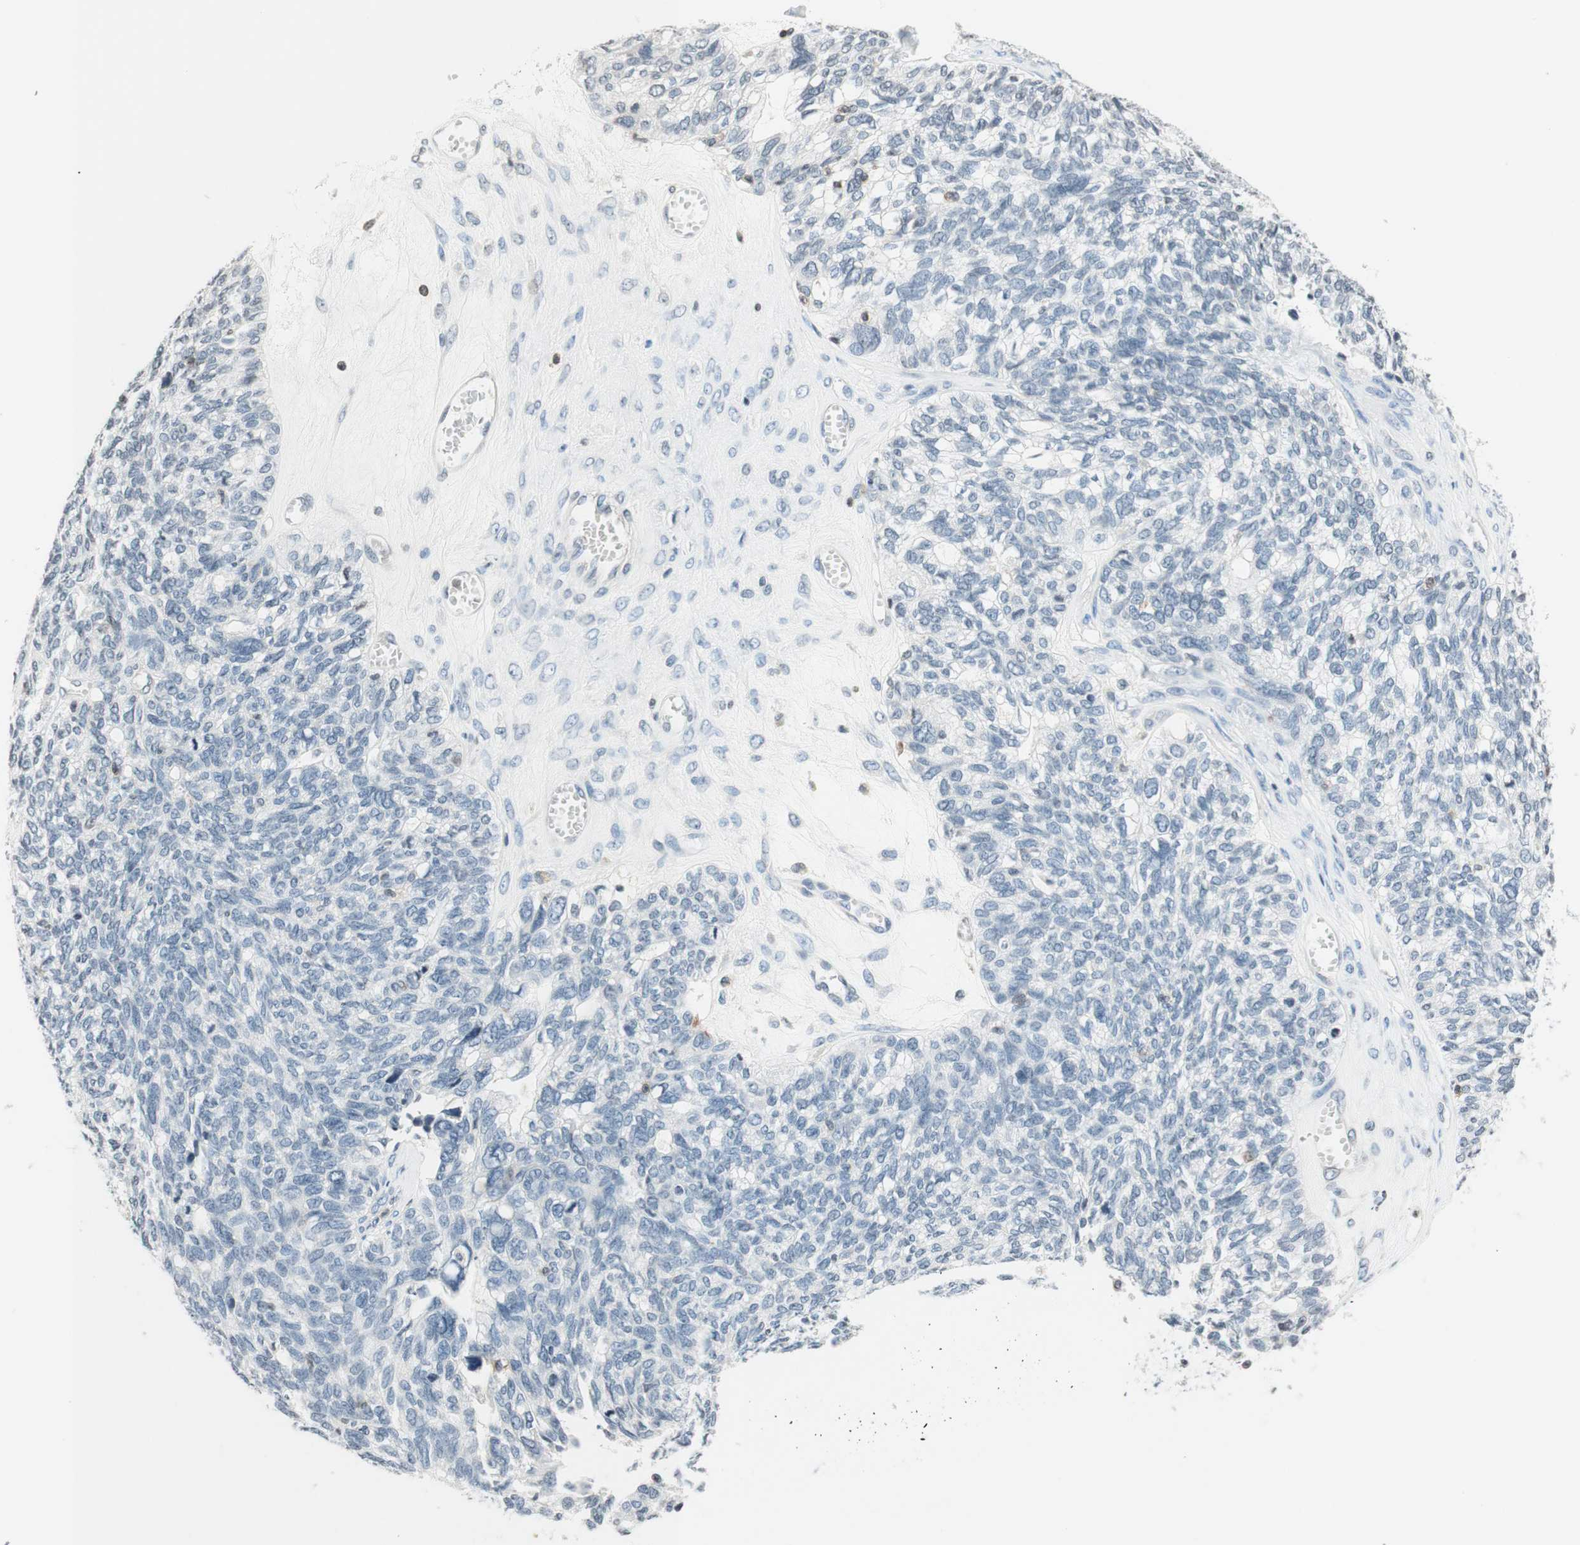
{"staining": {"intensity": "negative", "quantity": "none", "location": "none"}, "tissue": "ovarian cancer", "cell_type": "Tumor cells", "image_type": "cancer", "snomed": [{"axis": "morphology", "description": "Cystadenocarcinoma, serous, NOS"}, {"axis": "topography", "description": "Ovary"}], "caption": "Tumor cells are negative for protein expression in human ovarian cancer (serous cystadenocarcinoma). (DAB (3,3'-diaminobenzidine) IHC with hematoxylin counter stain).", "gene": "WIPF1", "patient": {"sex": "female", "age": 79}}